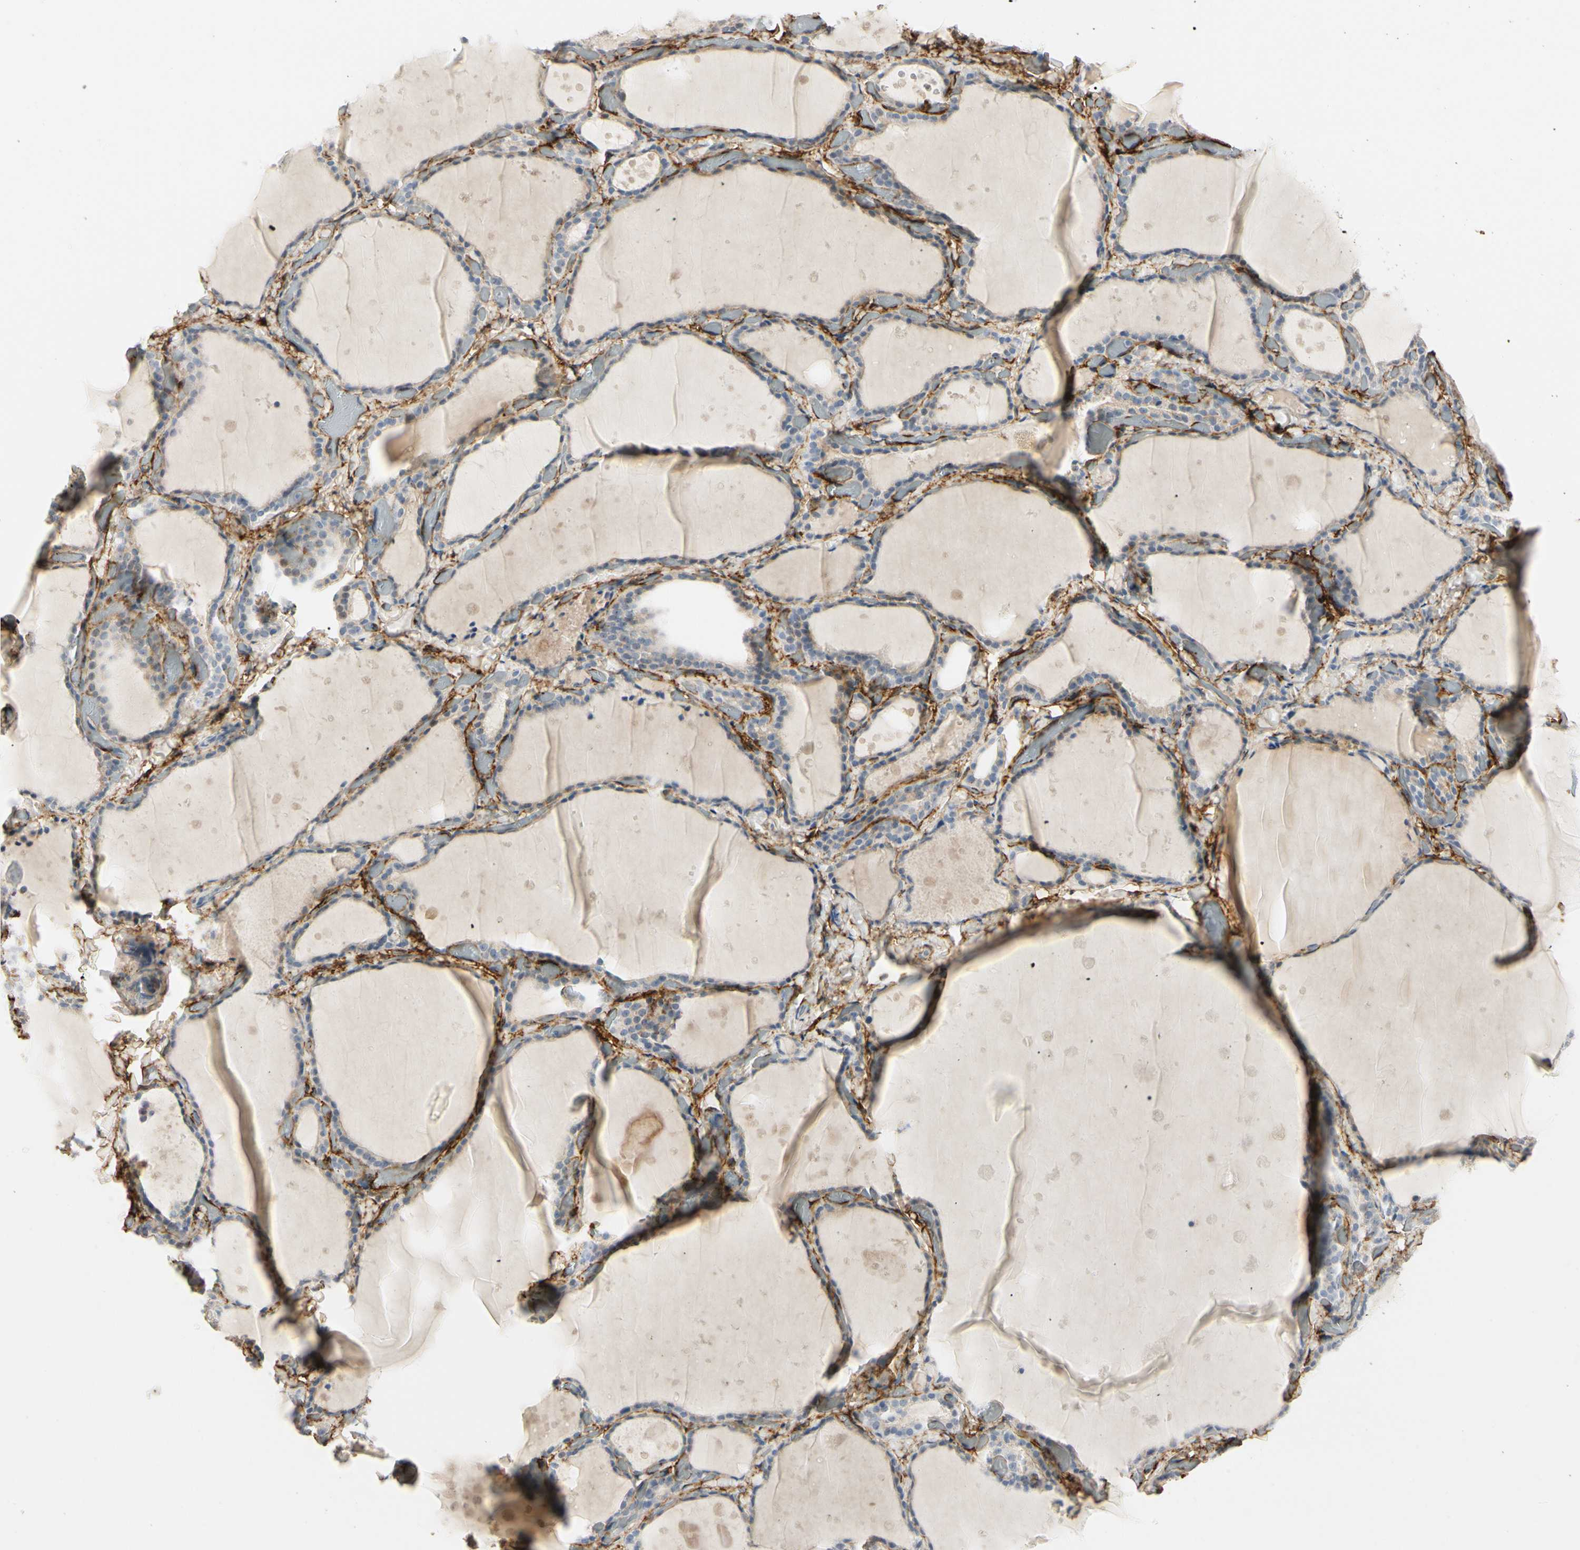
{"staining": {"intensity": "negative", "quantity": "none", "location": "none"}, "tissue": "thyroid gland", "cell_type": "Glandular cells", "image_type": "normal", "snomed": [{"axis": "morphology", "description": "Normal tissue, NOS"}, {"axis": "topography", "description": "Thyroid gland"}], "caption": "Immunohistochemistry (IHC) micrograph of unremarkable human thyroid gland stained for a protein (brown), which reveals no positivity in glandular cells.", "gene": "GGT5", "patient": {"sex": "female", "age": 44}}